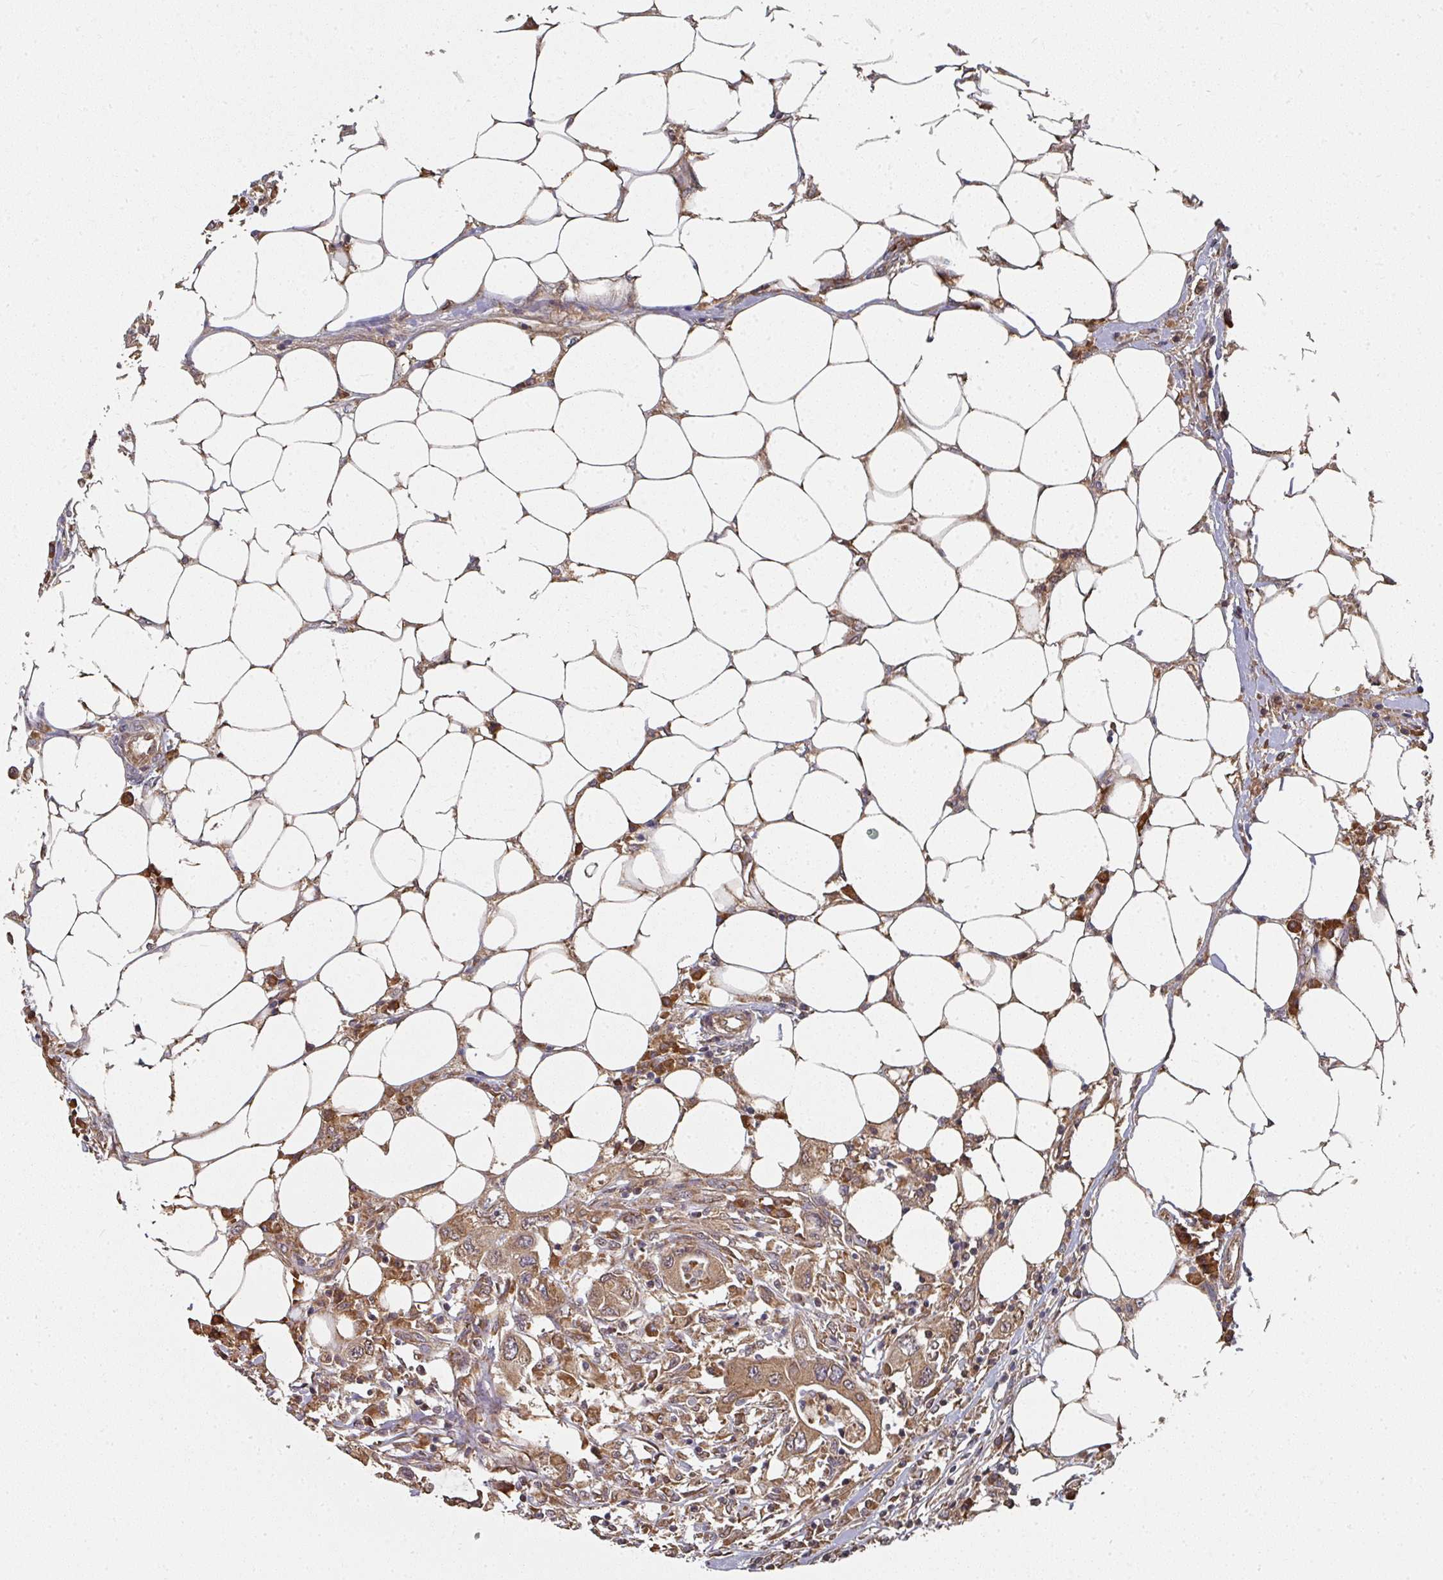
{"staining": {"intensity": "moderate", "quantity": ">75%", "location": "cytoplasmic/membranous"}, "tissue": "colorectal cancer", "cell_type": "Tumor cells", "image_type": "cancer", "snomed": [{"axis": "morphology", "description": "Adenocarcinoma, NOS"}, {"axis": "topography", "description": "Colon"}], "caption": "This is an image of immunohistochemistry staining of colorectal cancer (adenocarcinoma), which shows moderate positivity in the cytoplasmic/membranous of tumor cells.", "gene": "EDEM2", "patient": {"sex": "male", "age": 71}}